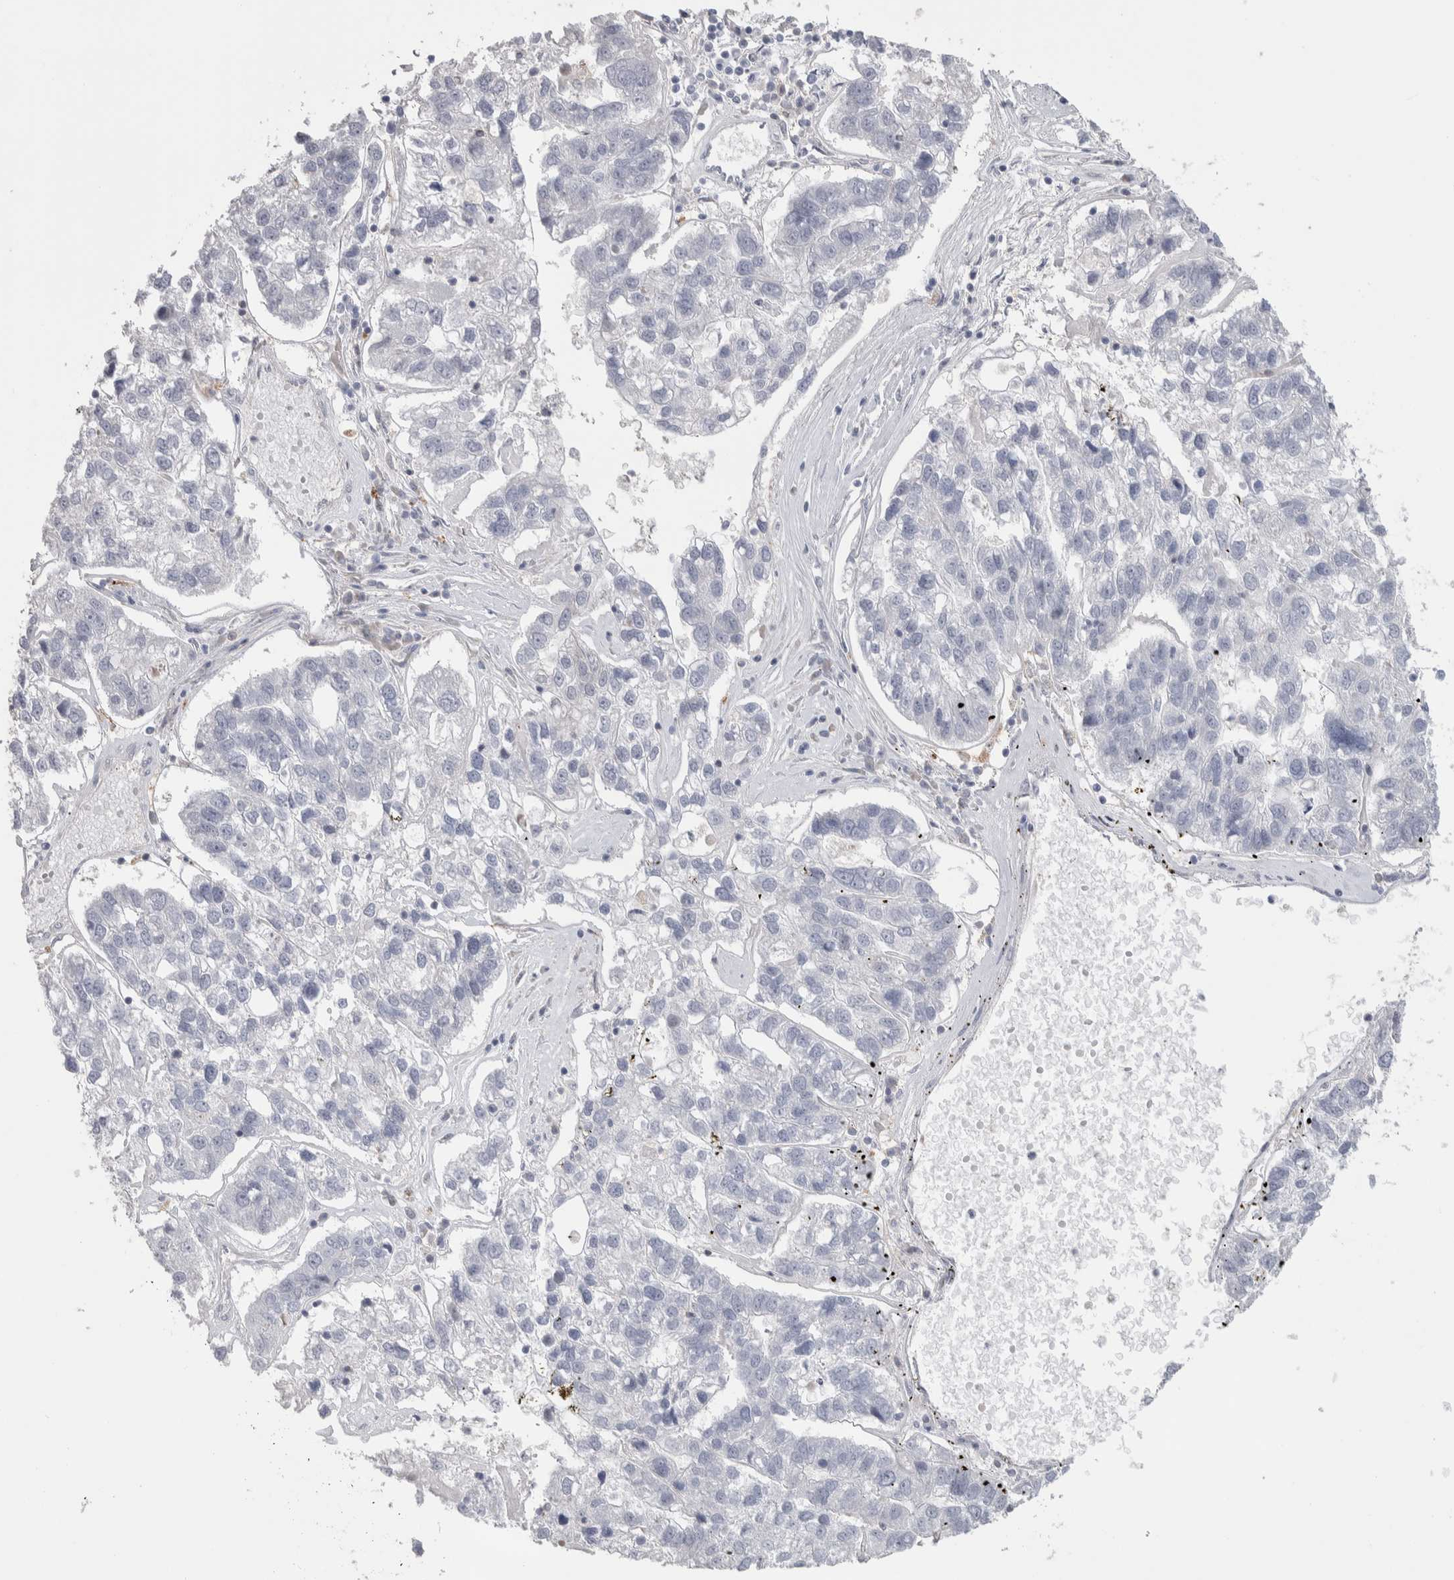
{"staining": {"intensity": "negative", "quantity": "none", "location": "none"}, "tissue": "pancreatic cancer", "cell_type": "Tumor cells", "image_type": "cancer", "snomed": [{"axis": "morphology", "description": "Adenocarcinoma, NOS"}, {"axis": "topography", "description": "Pancreas"}], "caption": "Immunohistochemistry (IHC) of pancreatic cancer exhibits no staining in tumor cells. The staining is performed using DAB (3,3'-diaminobenzidine) brown chromogen with nuclei counter-stained in using hematoxylin.", "gene": "GPHN", "patient": {"sex": "female", "age": 61}}